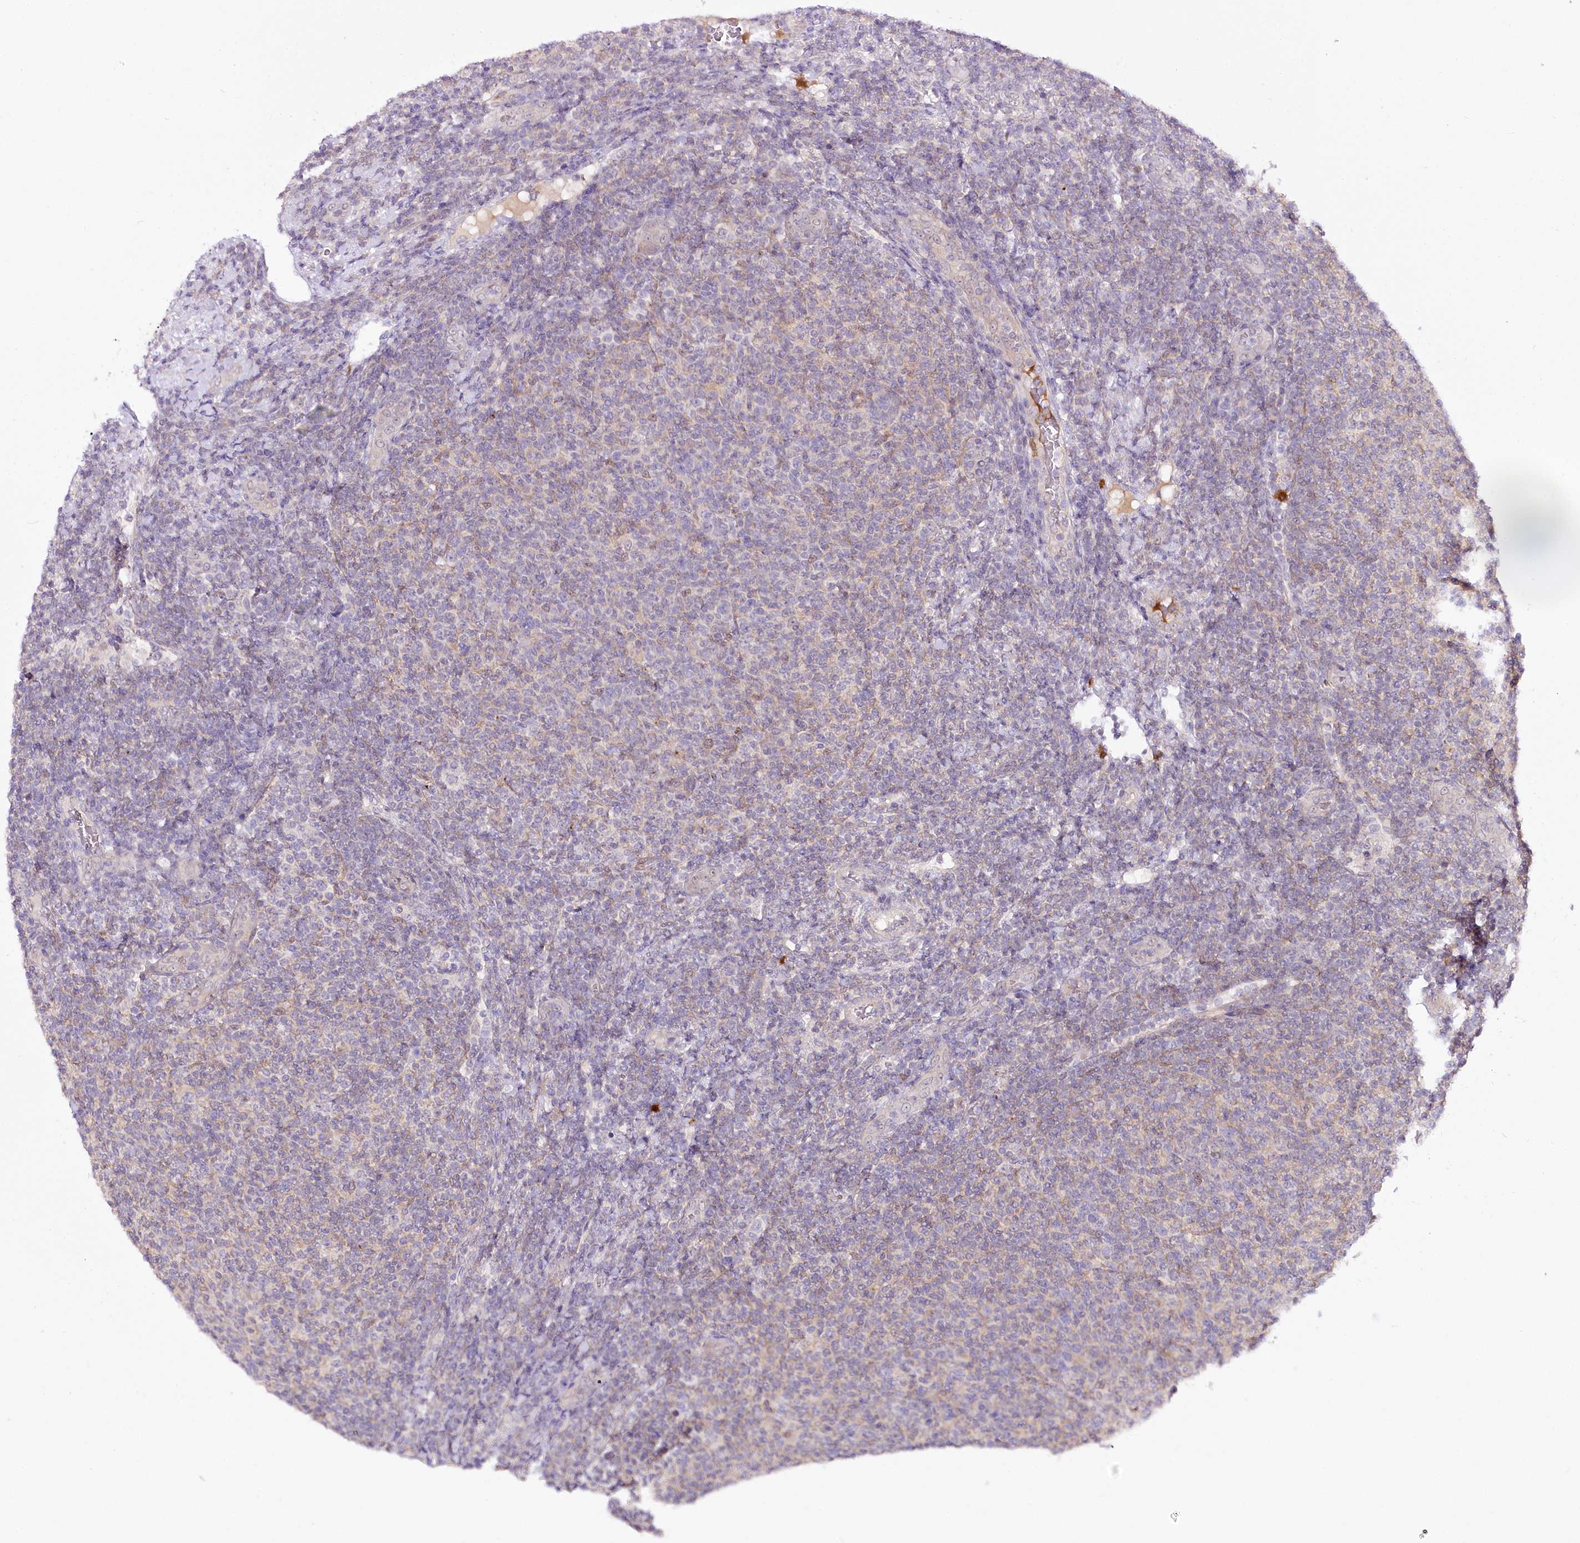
{"staining": {"intensity": "weak", "quantity": "25%-75%", "location": "cytoplasmic/membranous"}, "tissue": "lymphoma", "cell_type": "Tumor cells", "image_type": "cancer", "snomed": [{"axis": "morphology", "description": "Malignant lymphoma, non-Hodgkin's type, Low grade"}, {"axis": "topography", "description": "Lymph node"}], "caption": "This is an image of IHC staining of low-grade malignant lymphoma, non-Hodgkin's type, which shows weak staining in the cytoplasmic/membranous of tumor cells.", "gene": "VWA5A", "patient": {"sex": "male", "age": 66}}